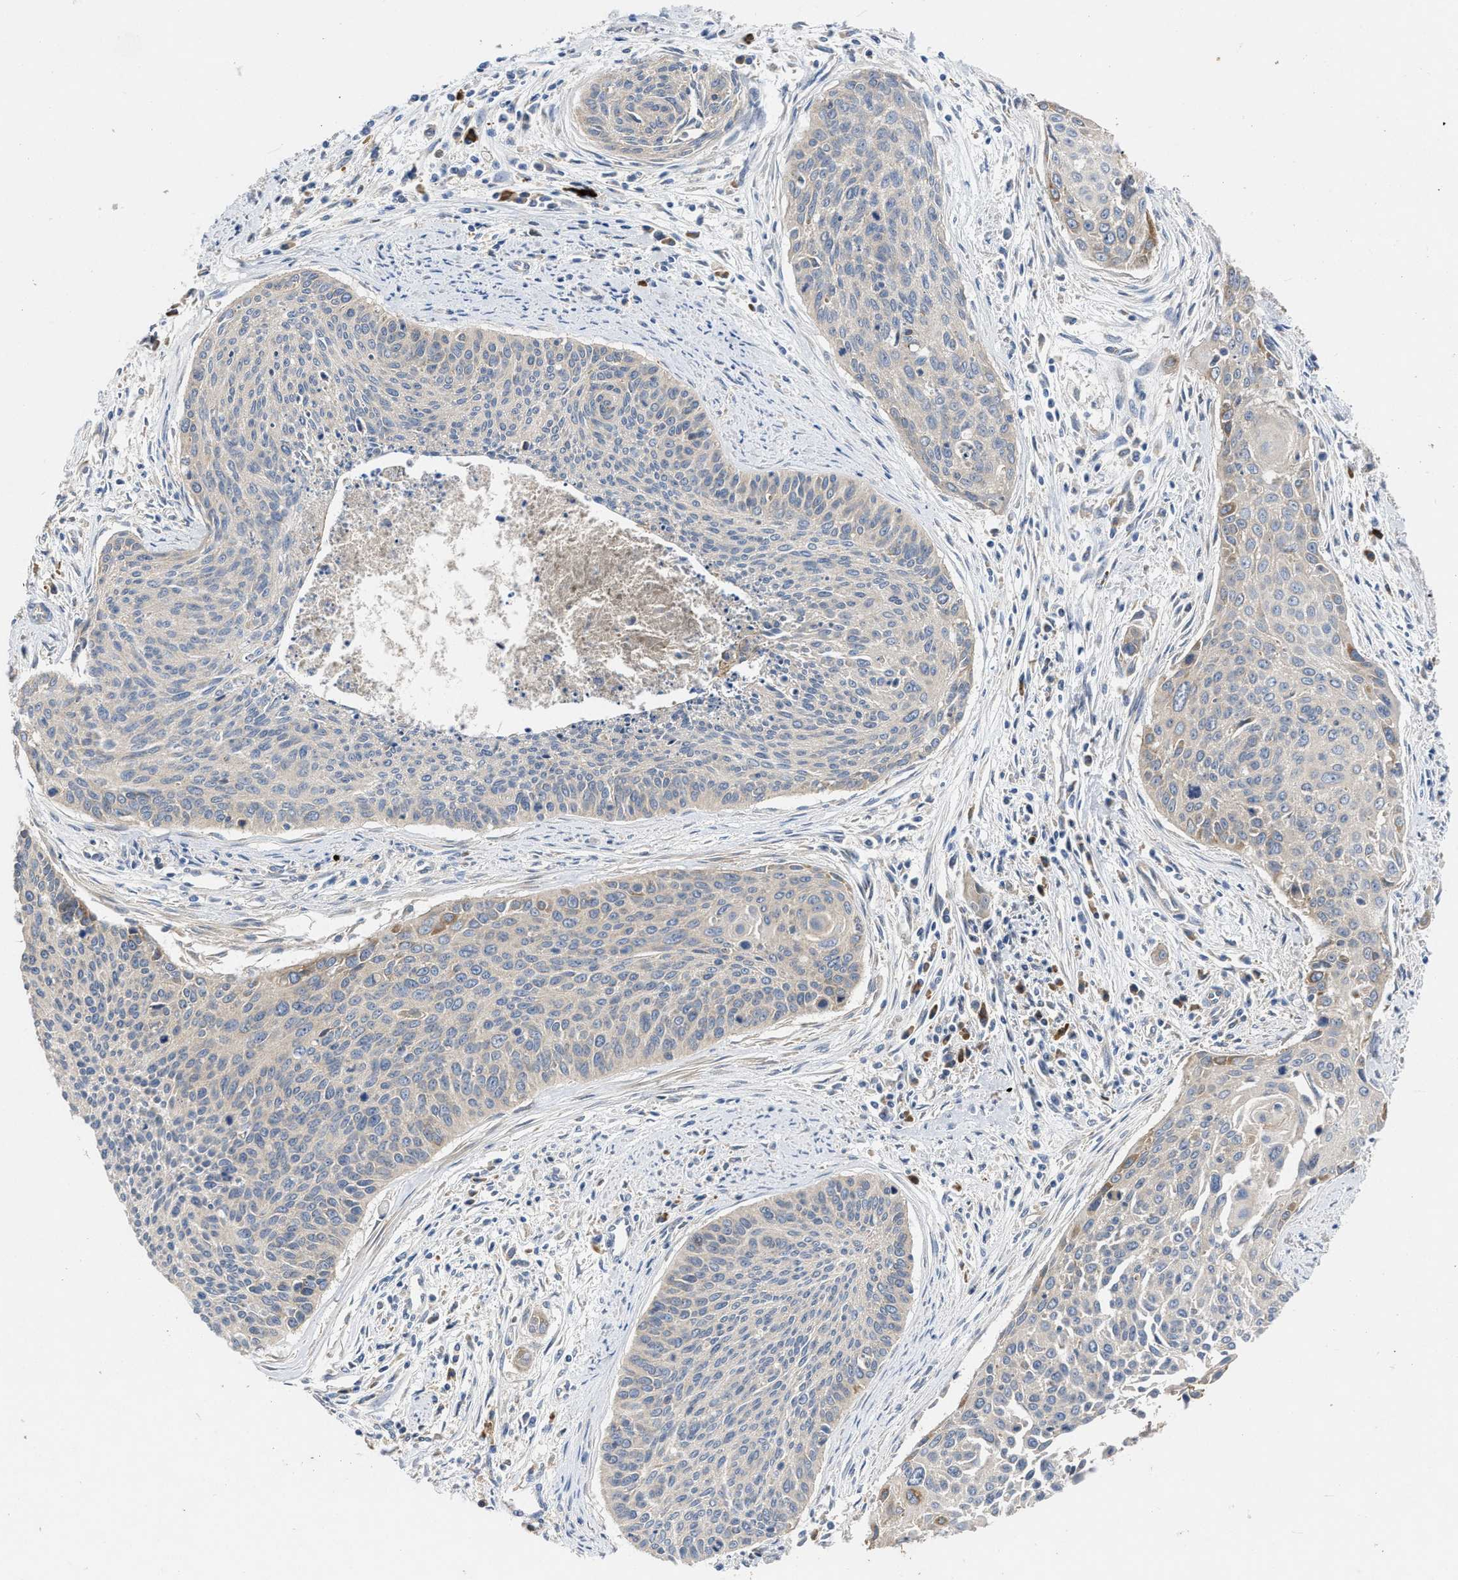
{"staining": {"intensity": "weak", "quantity": ">75%", "location": "cytoplasmic/membranous"}, "tissue": "cervical cancer", "cell_type": "Tumor cells", "image_type": "cancer", "snomed": [{"axis": "morphology", "description": "Squamous cell carcinoma, NOS"}, {"axis": "topography", "description": "Cervix"}], "caption": "IHC (DAB (3,3'-diaminobenzidine)) staining of squamous cell carcinoma (cervical) reveals weak cytoplasmic/membranous protein staining in about >75% of tumor cells.", "gene": "TMEM131", "patient": {"sex": "female", "age": 55}}